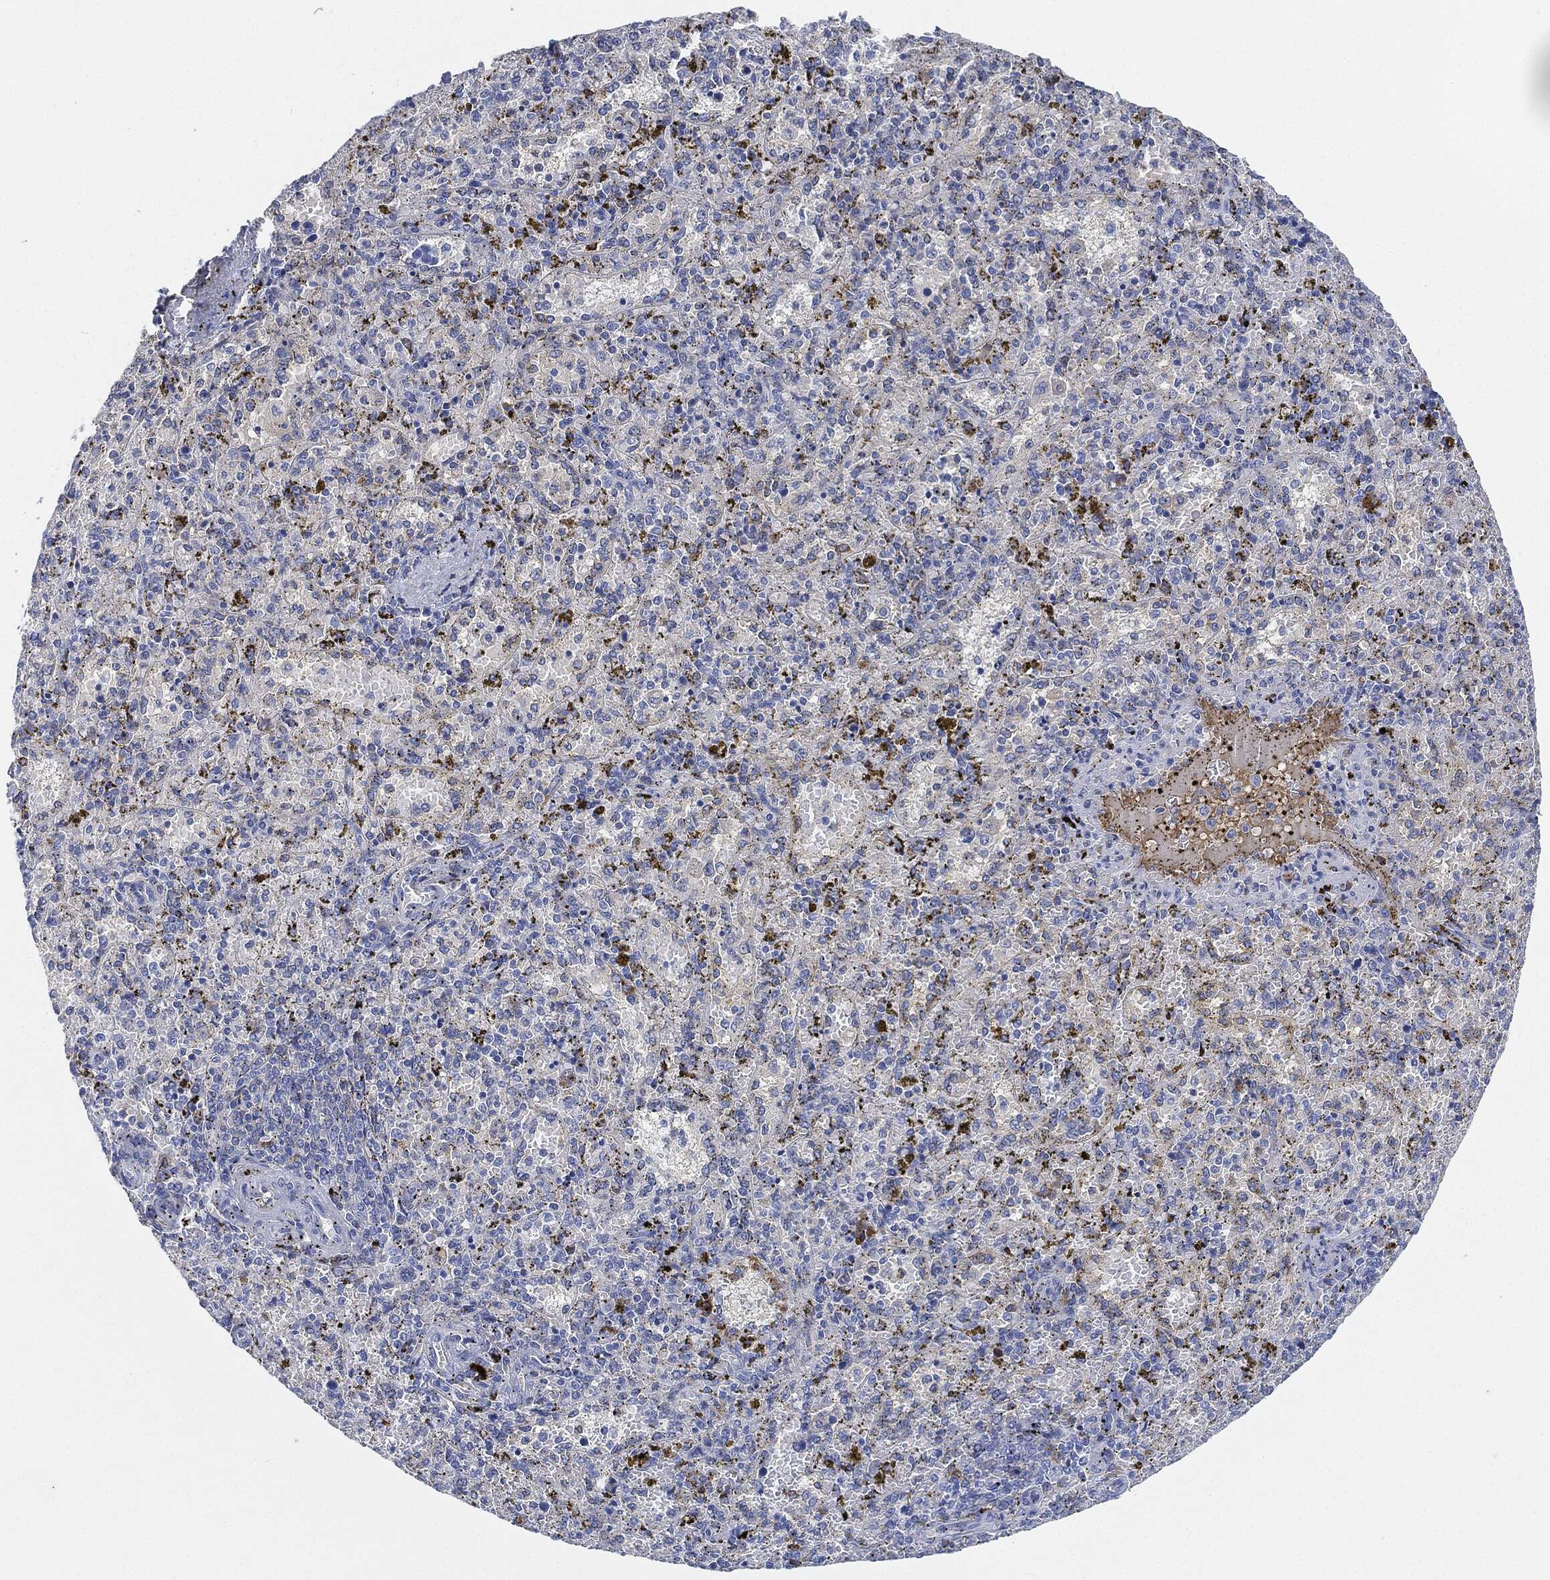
{"staining": {"intensity": "strong", "quantity": "<25%", "location": "cytoplasmic/membranous"}, "tissue": "spleen", "cell_type": "Cells in red pulp", "image_type": "normal", "snomed": [{"axis": "morphology", "description": "Normal tissue, NOS"}, {"axis": "topography", "description": "Spleen"}], "caption": "IHC (DAB (3,3'-diaminobenzidine)) staining of unremarkable human spleen demonstrates strong cytoplasmic/membranous protein expression in about <25% of cells in red pulp.", "gene": "IGLV6", "patient": {"sex": "female", "age": 50}}